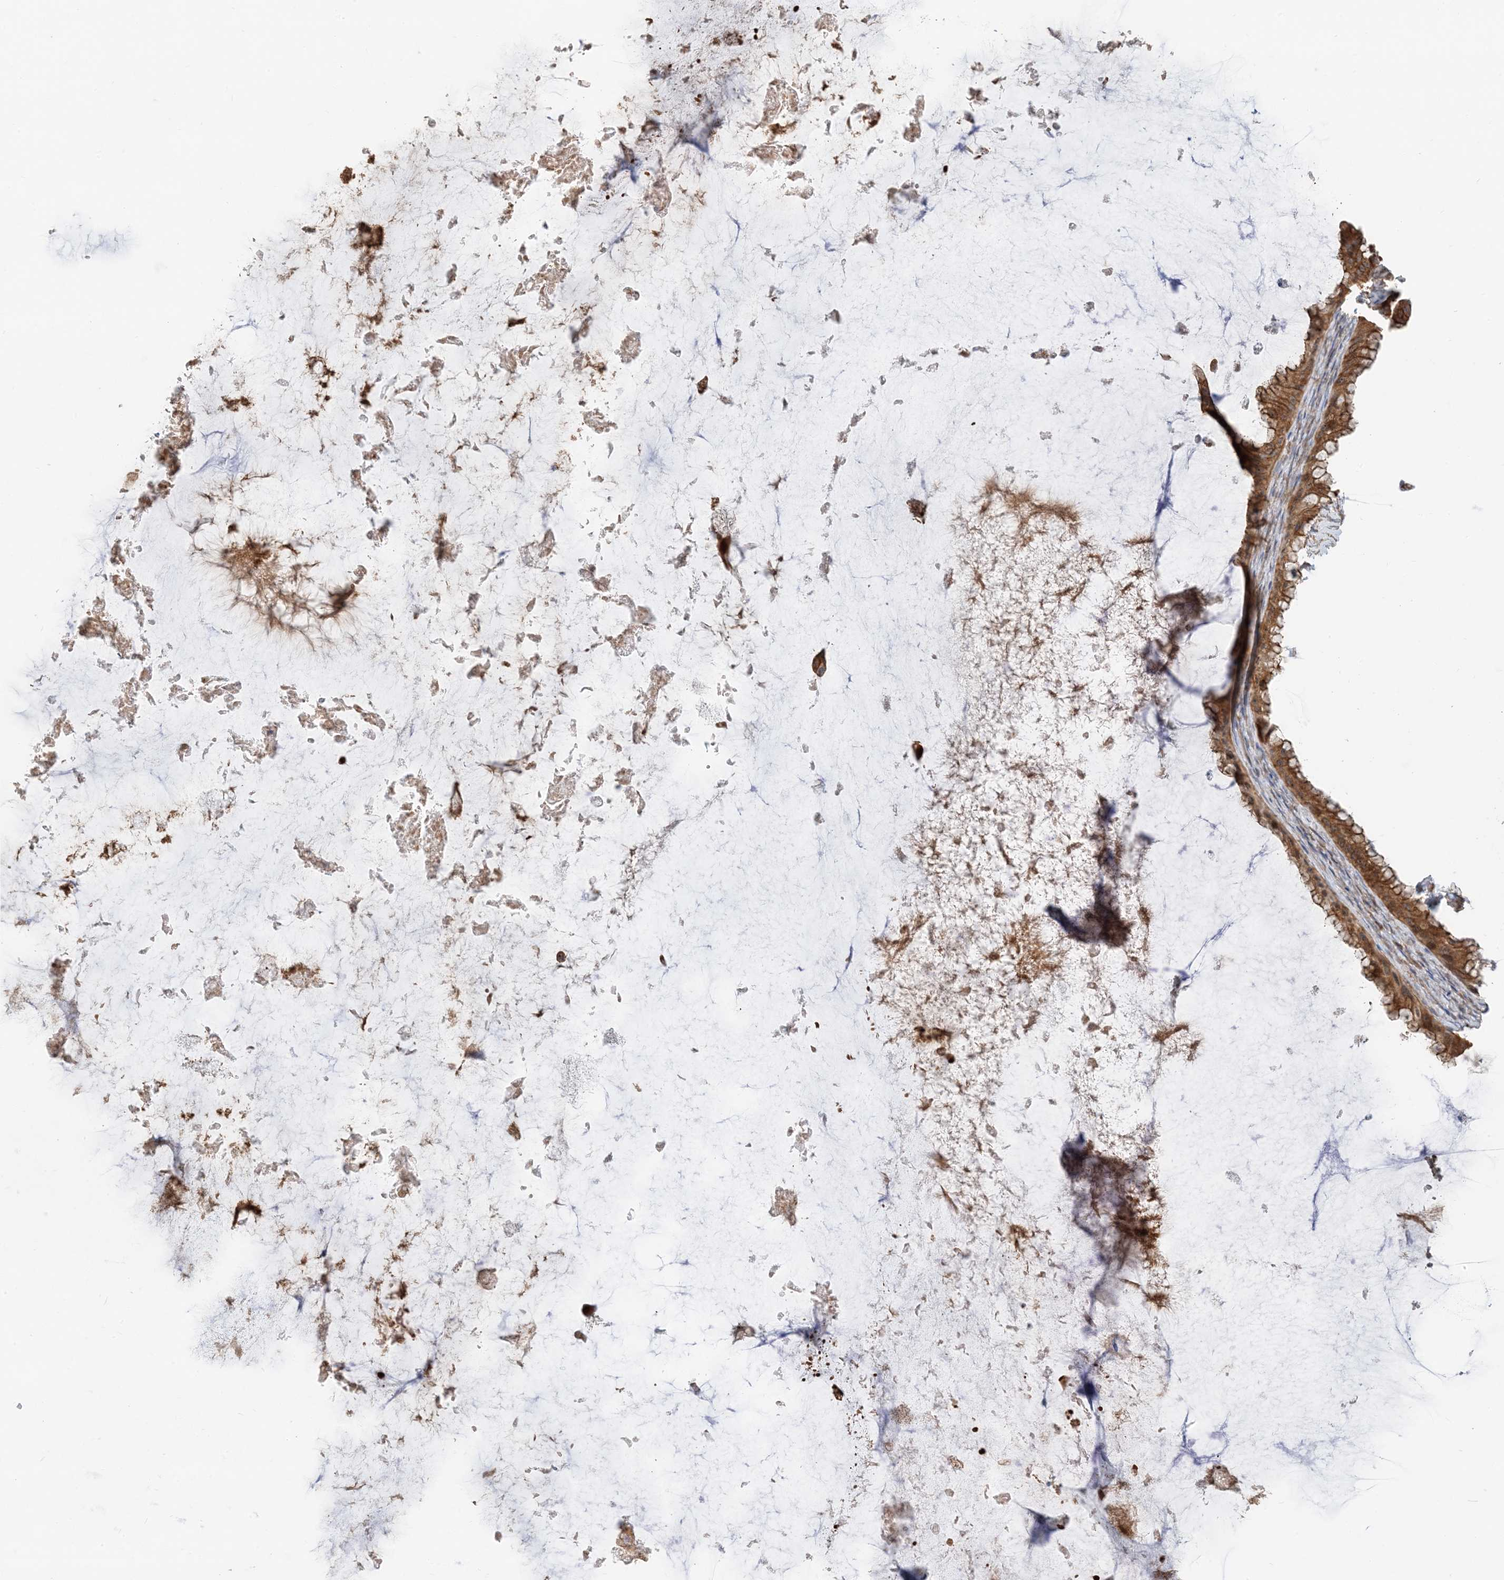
{"staining": {"intensity": "strong", "quantity": ">75%", "location": "cytoplasmic/membranous"}, "tissue": "ovarian cancer", "cell_type": "Tumor cells", "image_type": "cancer", "snomed": [{"axis": "morphology", "description": "Cystadenocarcinoma, mucinous, NOS"}, {"axis": "topography", "description": "Ovary"}], "caption": "Immunohistochemistry photomicrograph of human ovarian cancer stained for a protein (brown), which shows high levels of strong cytoplasmic/membranous expression in about >75% of tumor cells.", "gene": "MYL5", "patient": {"sex": "female", "age": 61}}